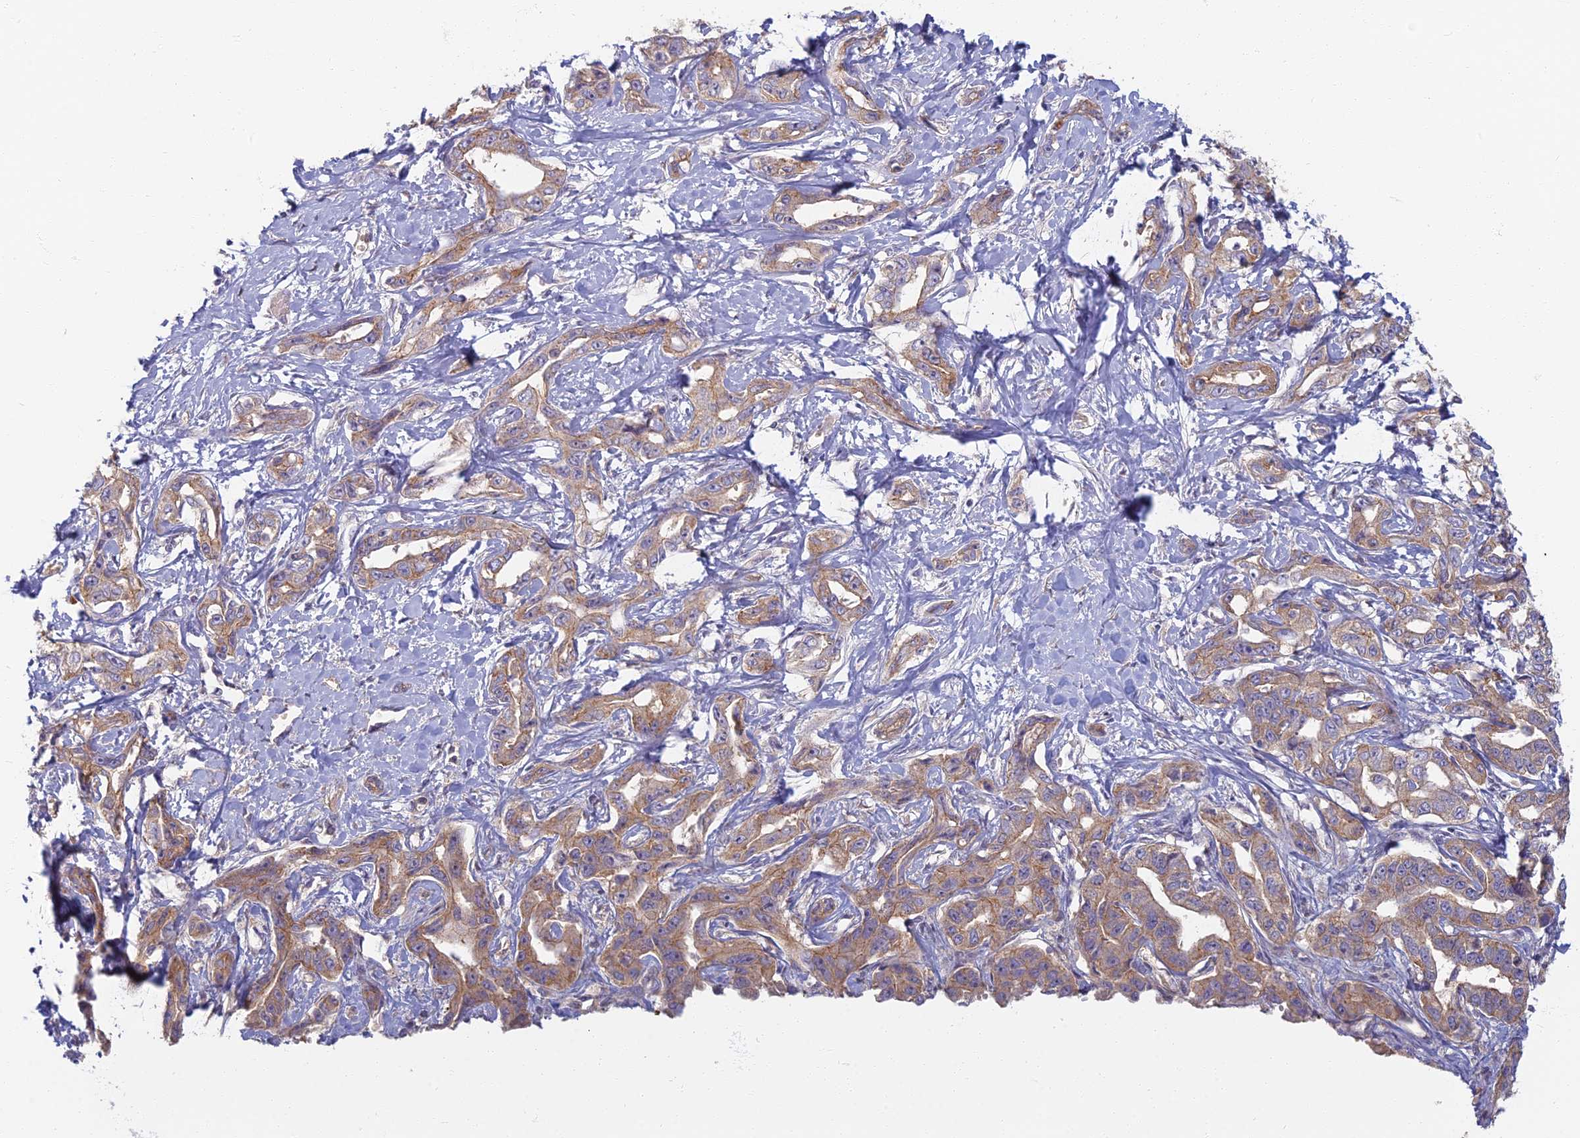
{"staining": {"intensity": "moderate", "quantity": ">75%", "location": "cytoplasmic/membranous"}, "tissue": "liver cancer", "cell_type": "Tumor cells", "image_type": "cancer", "snomed": [{"axis": "morphology", "description": "Cholangiocarcinoma"}, {"axis": "topography", "description": "Liver"}], "caption": "Liver cancer stained for a protein displays moderate cytoplasmic/membranous positivity in tumor cells.", "gene": "PROX2", "patient": {"sex": "male", "age": 59}}